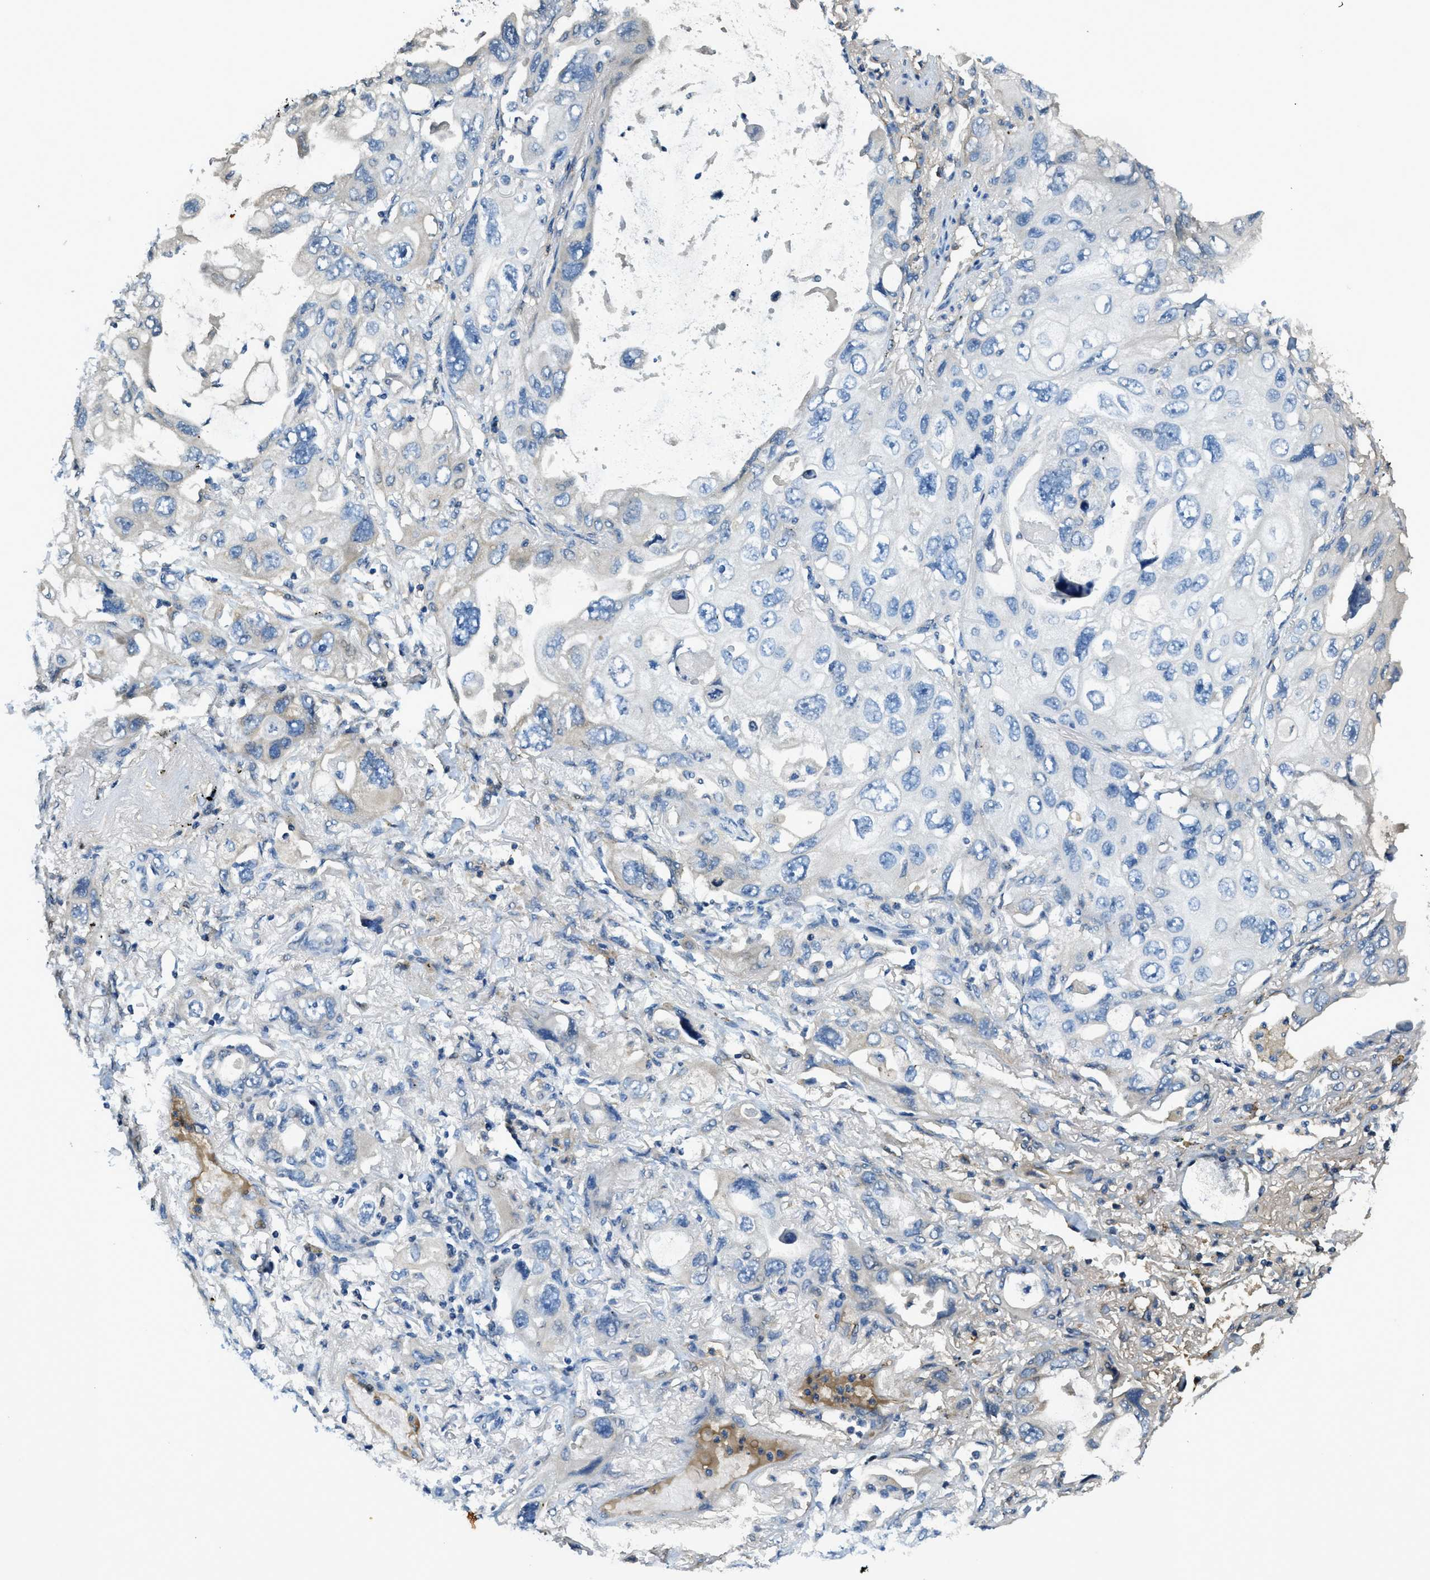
{"staining": {"intensity": "negative", "quantity": "none", "location": "none"}, "tissue": "lung cancer", "cell_type": "Tumor cells", "image_type": "cancer", "snomed": [{"axis": "morphology", "description": "Squamous cell carcinoma, NOS"}, {"axis": "topography", "description": "Lung"}], "caption": "Immunohistochemical staining of human lung cancer (squamous cell carcinoma) displays no significant expression in tumor cells.", "gene": "TRIM59", "patient": {"sex": "female", "age": 73}}